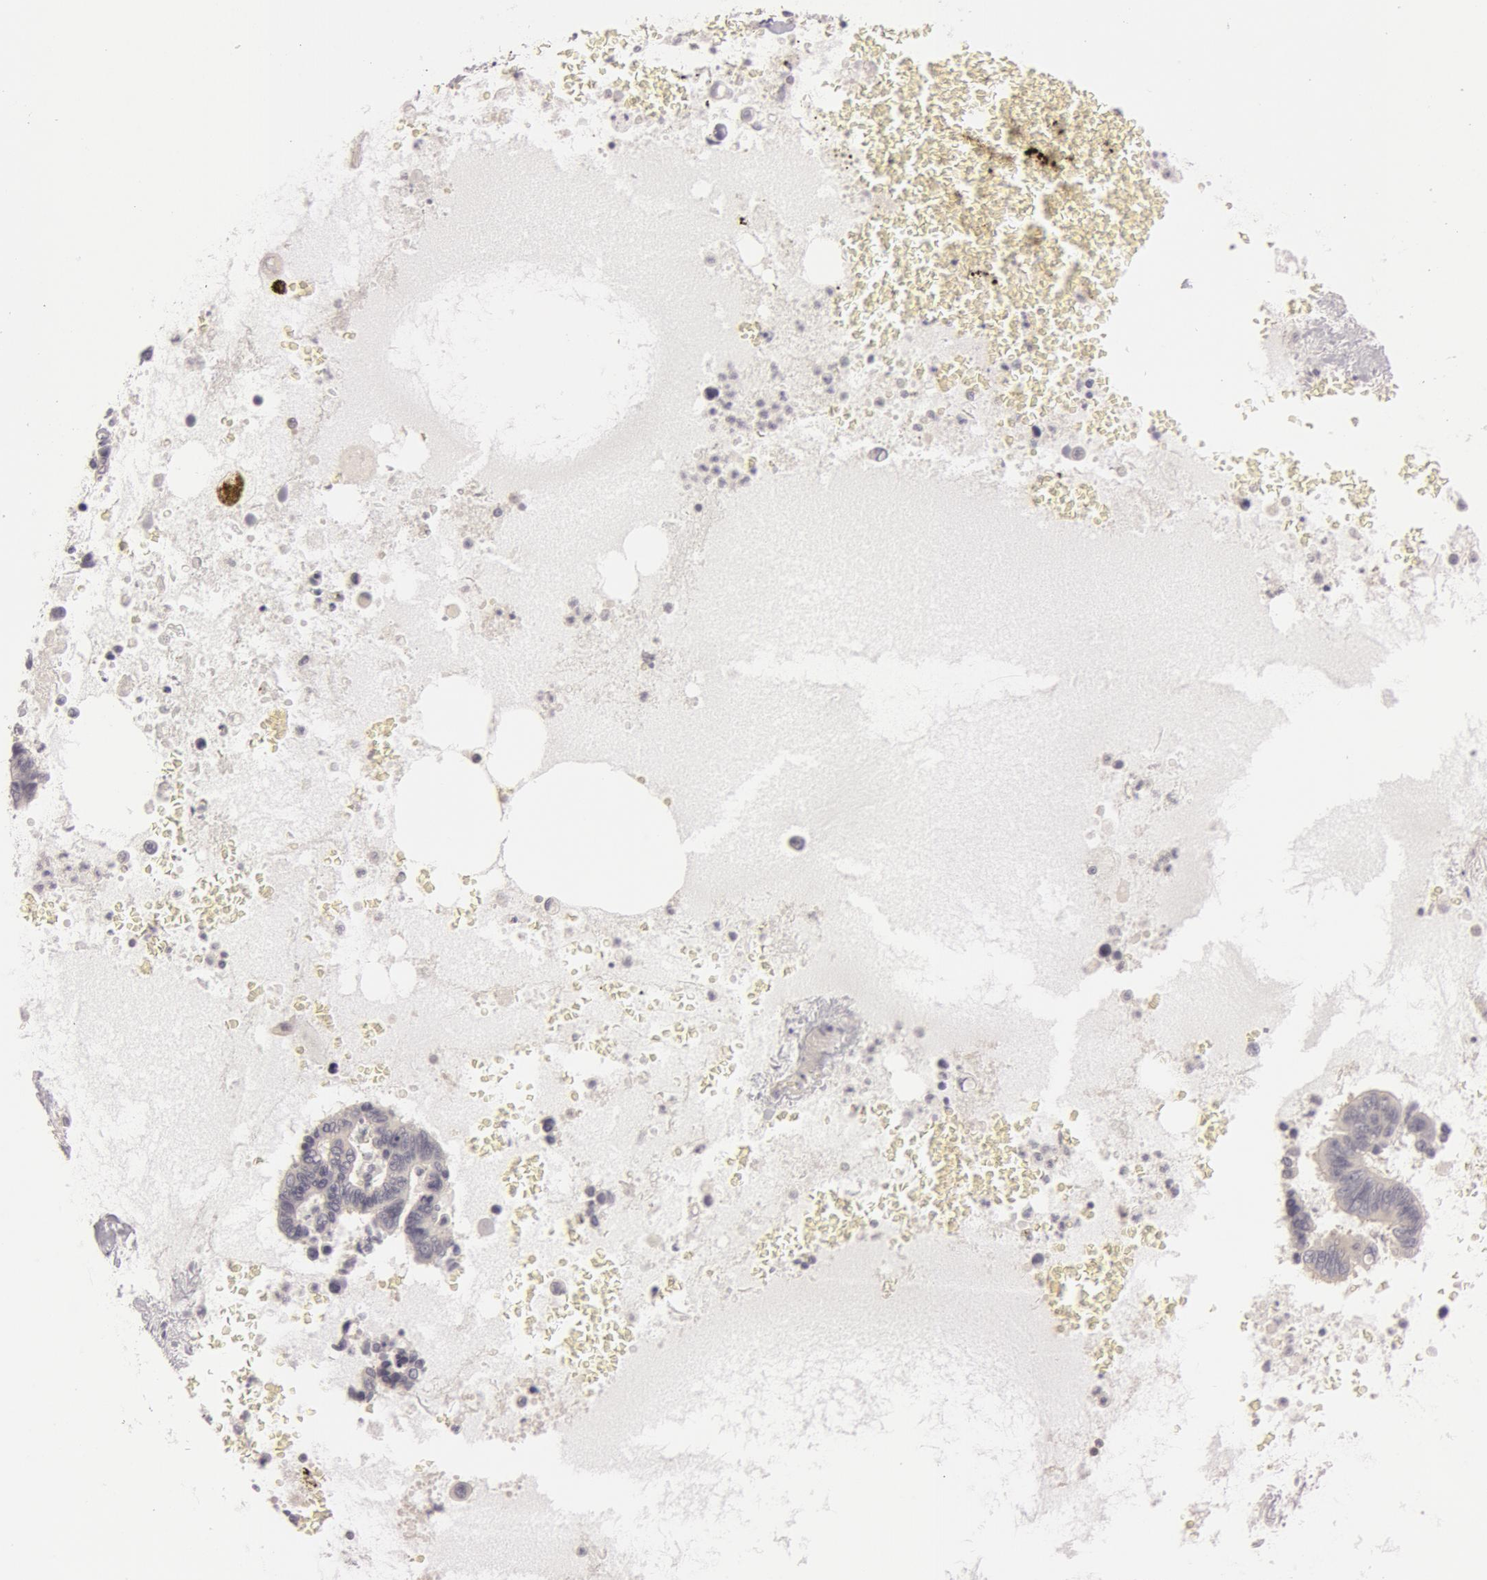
{"staining": {"intensity": "negative", "quantity": "none", "location": "none"}, "tissue": "pancreatic cancer", "cell_type": "Tumor cells", "image_type": "cancer", "snomed": [{"axis": "morphology", "description": "Adenocarcinoma, NOS"}, {"axis": "topography", "description": "Pancreas"}], "caption": "DAB immunohistochemical staining of pancreatic cancer displays no significant positivity in tumor cells. Nuclei are stained in blue.", "gene": "RALGAPA1", "patient": {"sex": "female", "age": 70}}